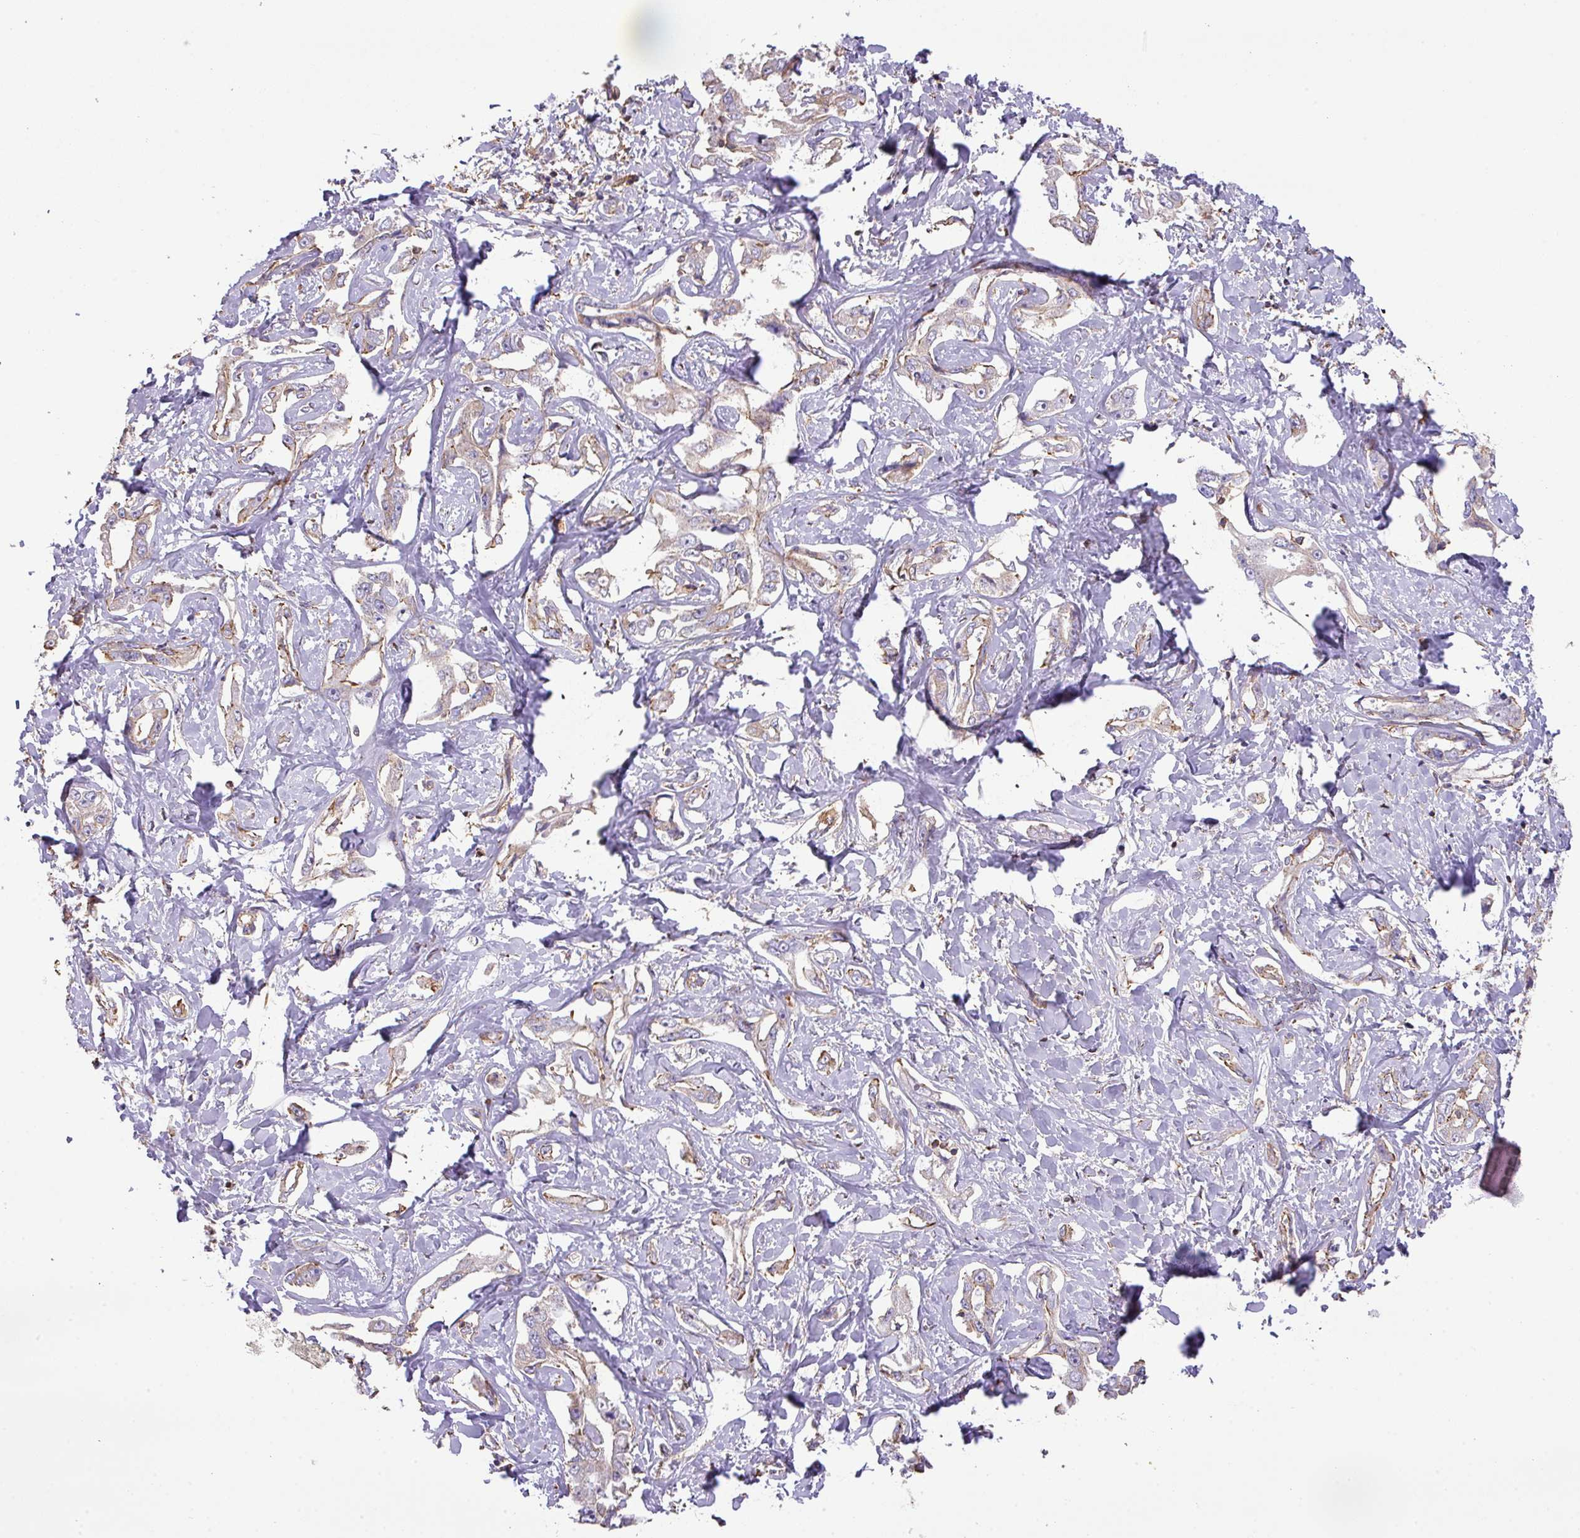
{"staining": {"intensity": "negative", "quantity": "none", "location": "none"}, "tissue": "liver cancer", "cell_type": "Tumor cells", "image_type": "cancer", "snomed": [{"axis": "morphology", "description": "Cholangiocarcinoma"}, {"axis": "topography", "description": "Liver"}], "caption": "Immunohistochemistry micrograph of neoplastic tissue: human cholangiocarcinoma (liver) stained with DAB exhibits no significant protein staining in tumor cells.", "gene": "LRRC41", "patient": {"sex": "male", "age": 59}}